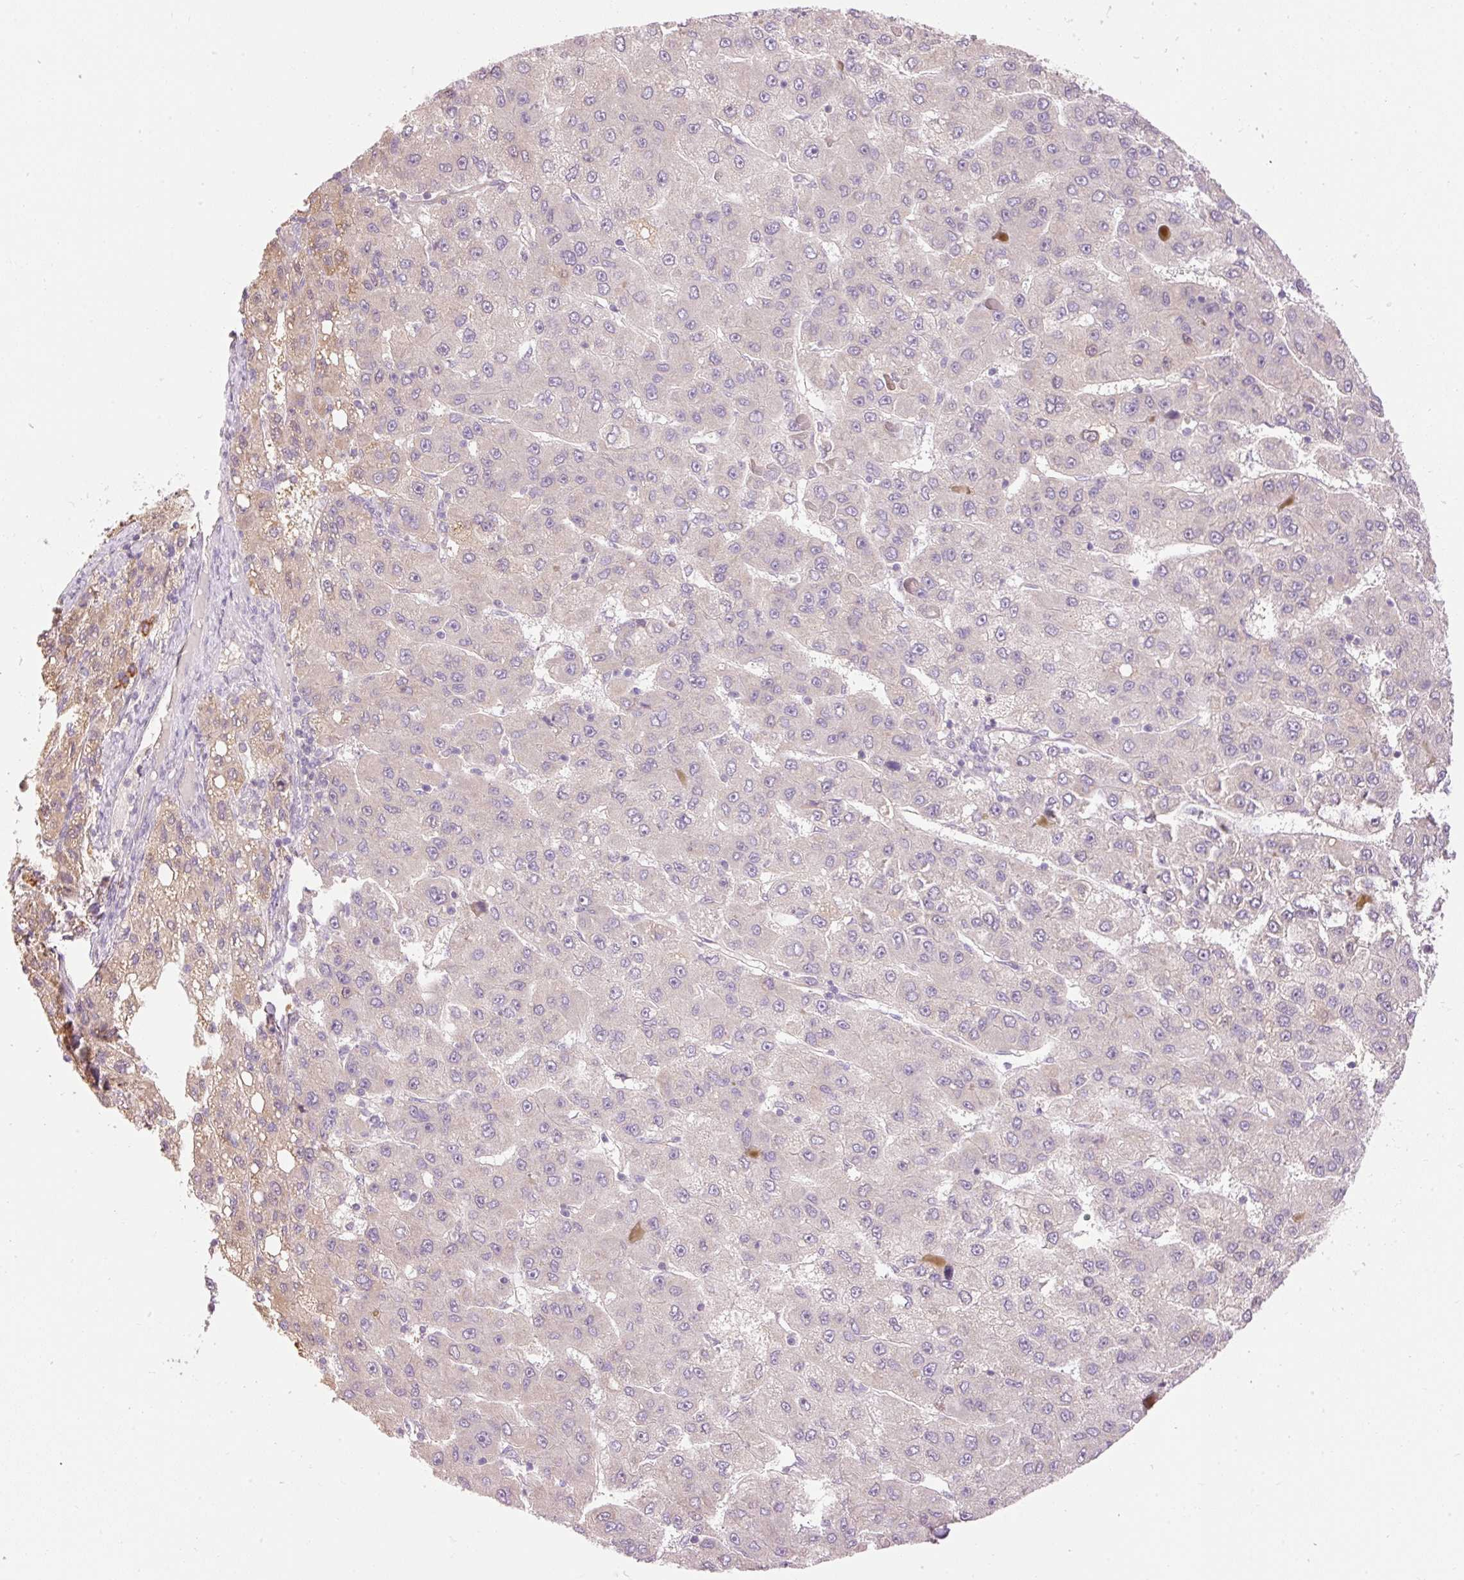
{"staining": {"intensity": "moderate", "quantity": "<25%", "location": "cytoplasmic/membranous"}, "tissue": "liver cancer", "cell_type": "Tumor cells", "image_type": "cancer", "snomed": [{"axis": "morphology", "description": "Carcinoma, Hepatocellular, NOS"}, {"axis": "topography", "description": "Liver"}], "caption": "Protein staining of liver cancer (hepatocellular carcinoma) tissue reveals moderate cytoplasmic/membranous positivity in approximately <25% of tumor cells. The staining was performed using DAB, with brown indicating positive protein expression. Nuclei are stained blue with hematoxylin.", "gene": "PNPLA5", "patient": {"sex": "female", "age": 82}}